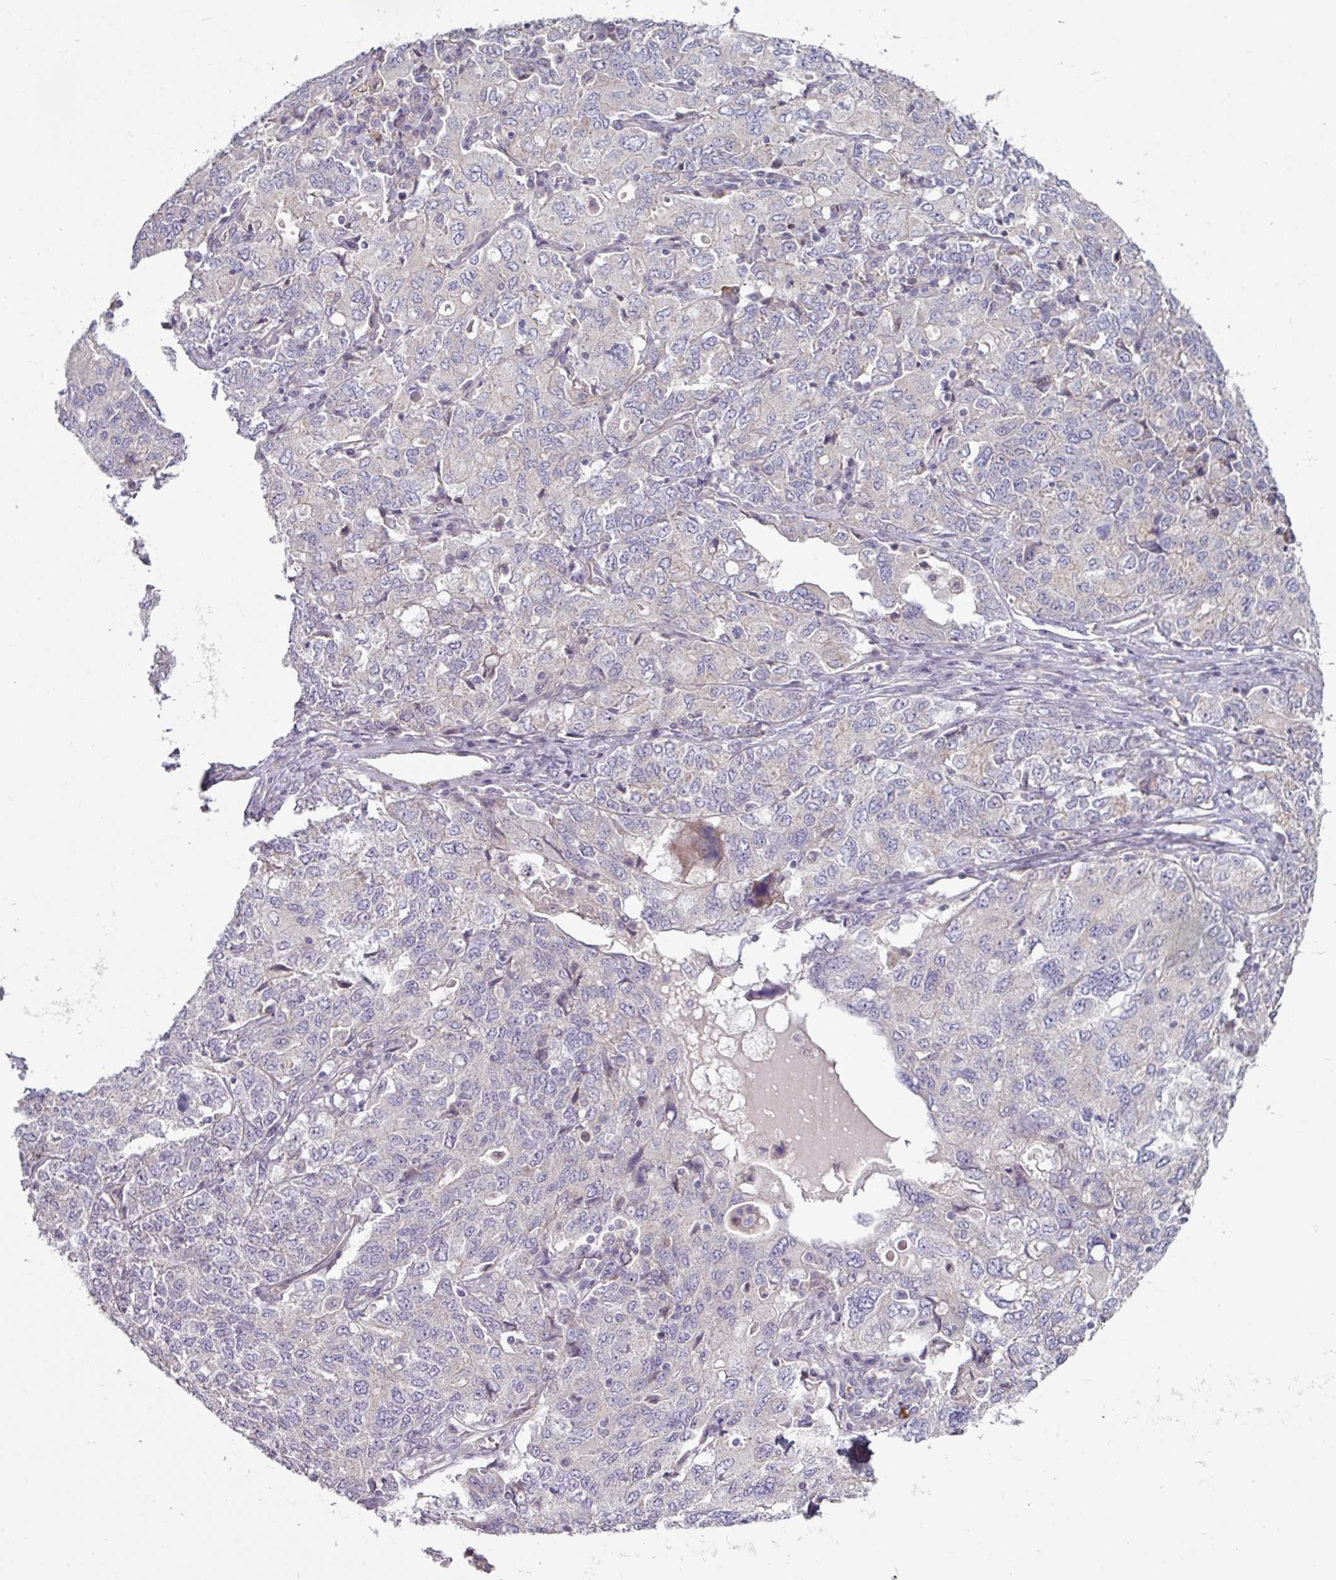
{"staining": {"intensity": "negative", "quantity": "none", "location": "none"}, "tissue": "ovarian cancer", "cell_type": "Tumor cells", "image_type": "cancer", "snomed": [{"axis": "morphology", "description": "Carcinoma, endometroid"}, {"axis": "topography", "description": "Ovary"}], "caption": "Endometroid carcinoma (ovarian) stained for a protein using IHC displays no staining tumor cells.", "gene": "MTMR14", "patient": {"sex": "female", "age": 62}}